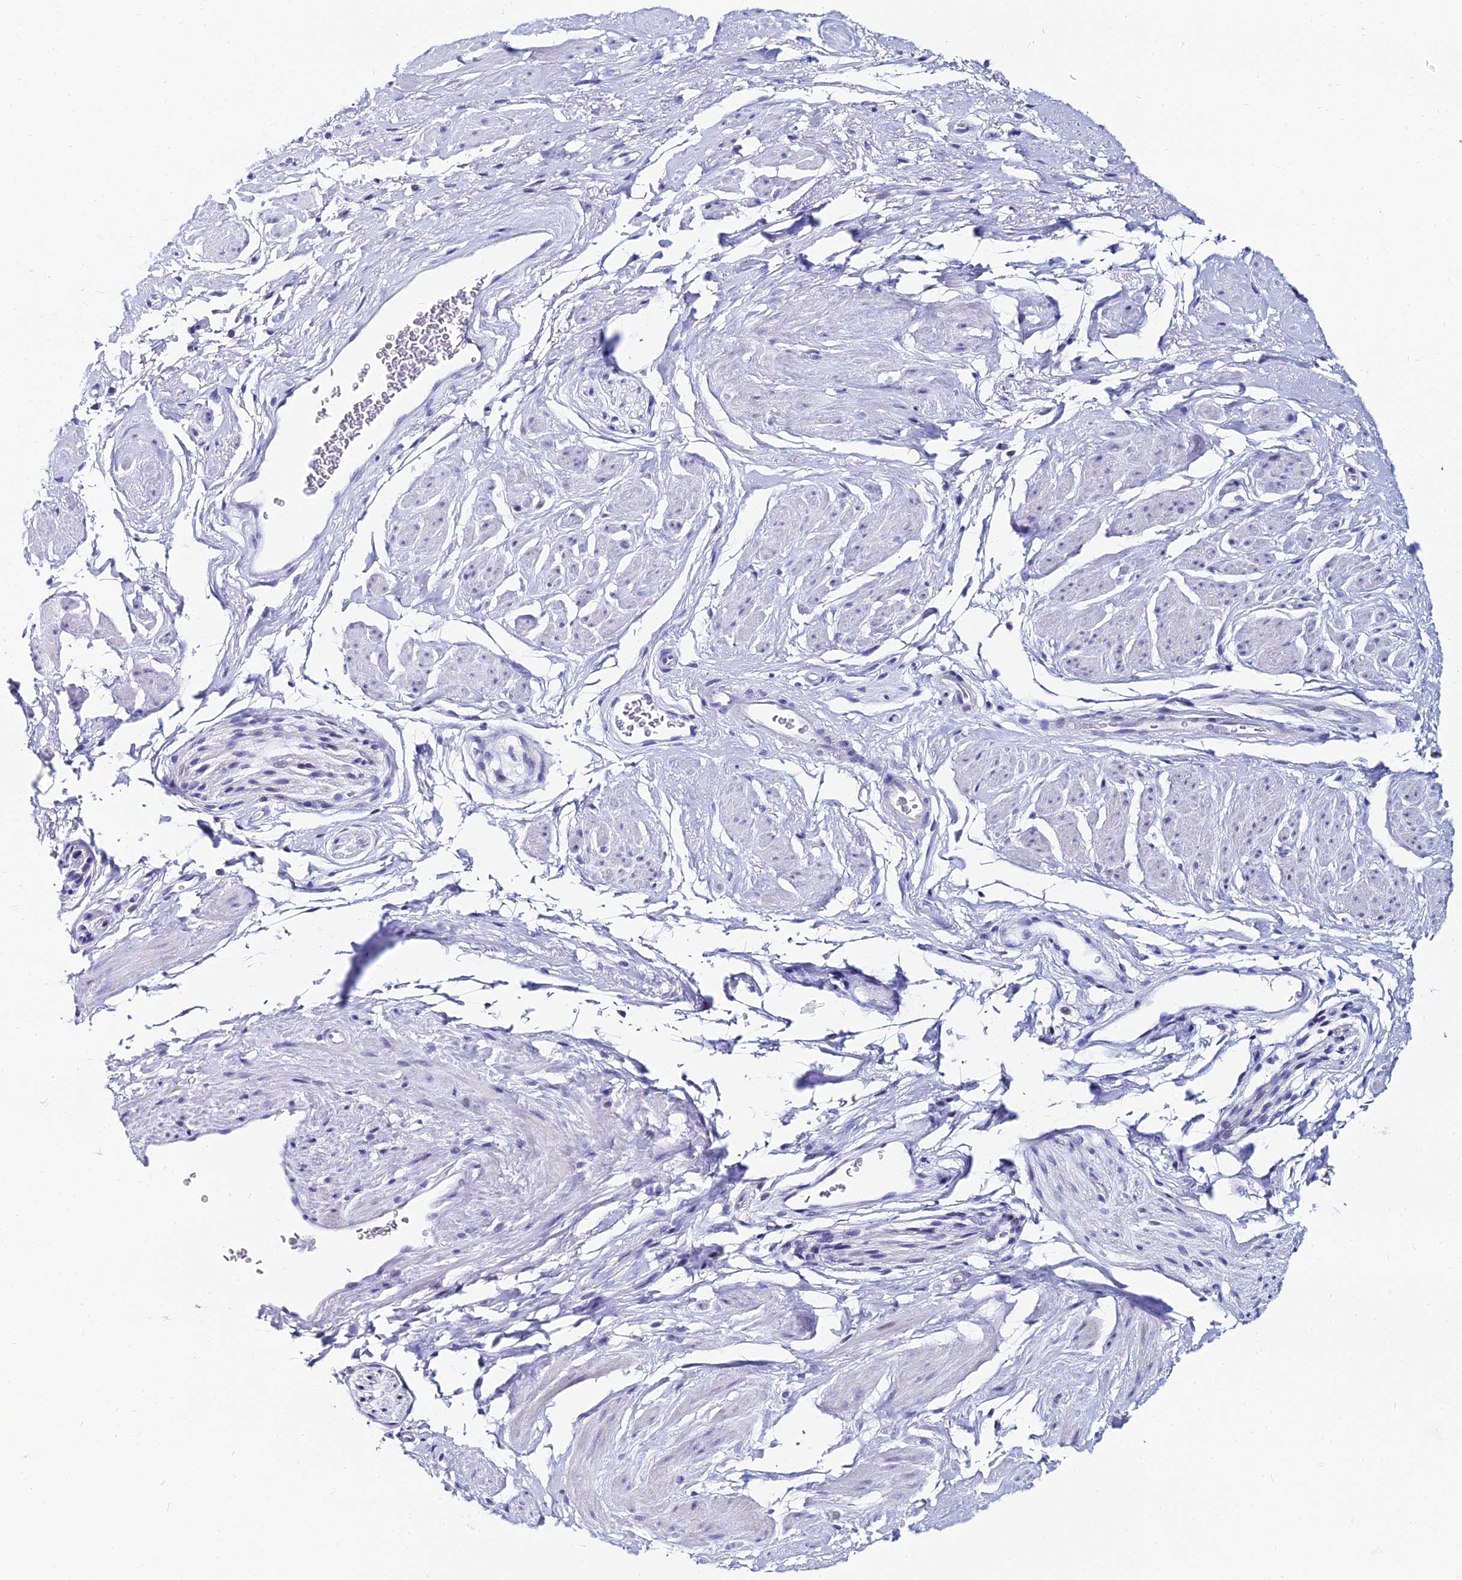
{"staining": {"intensity": "negative", "quantity": "none", "location": "none"}, "tissue": "adipose tissue", "cell_type": "Adipocytes", "image_type": "normal", "snomed": [{"axis": "morphology", "description": "Normal tissue, NOS"}, {"axis": "morphology", "description": "Adenocarcinoma, NOS"}, {"axis": "topography", "description": "Rectum"}, {"axis": "topography", "description": "Vagina"}, {"axis": "topography", "description": "Peripheral nerve tissue"}], "caption": "The immunohistochemistry histopathology image has no significant positivity in adipocytes of adipose tissue. (DAB (3,3'-diaminobenzidine) immunohistochemistry, high magnification).", "gene": "HSPA1L", "patient": {"sex": "female", "age": 71}}